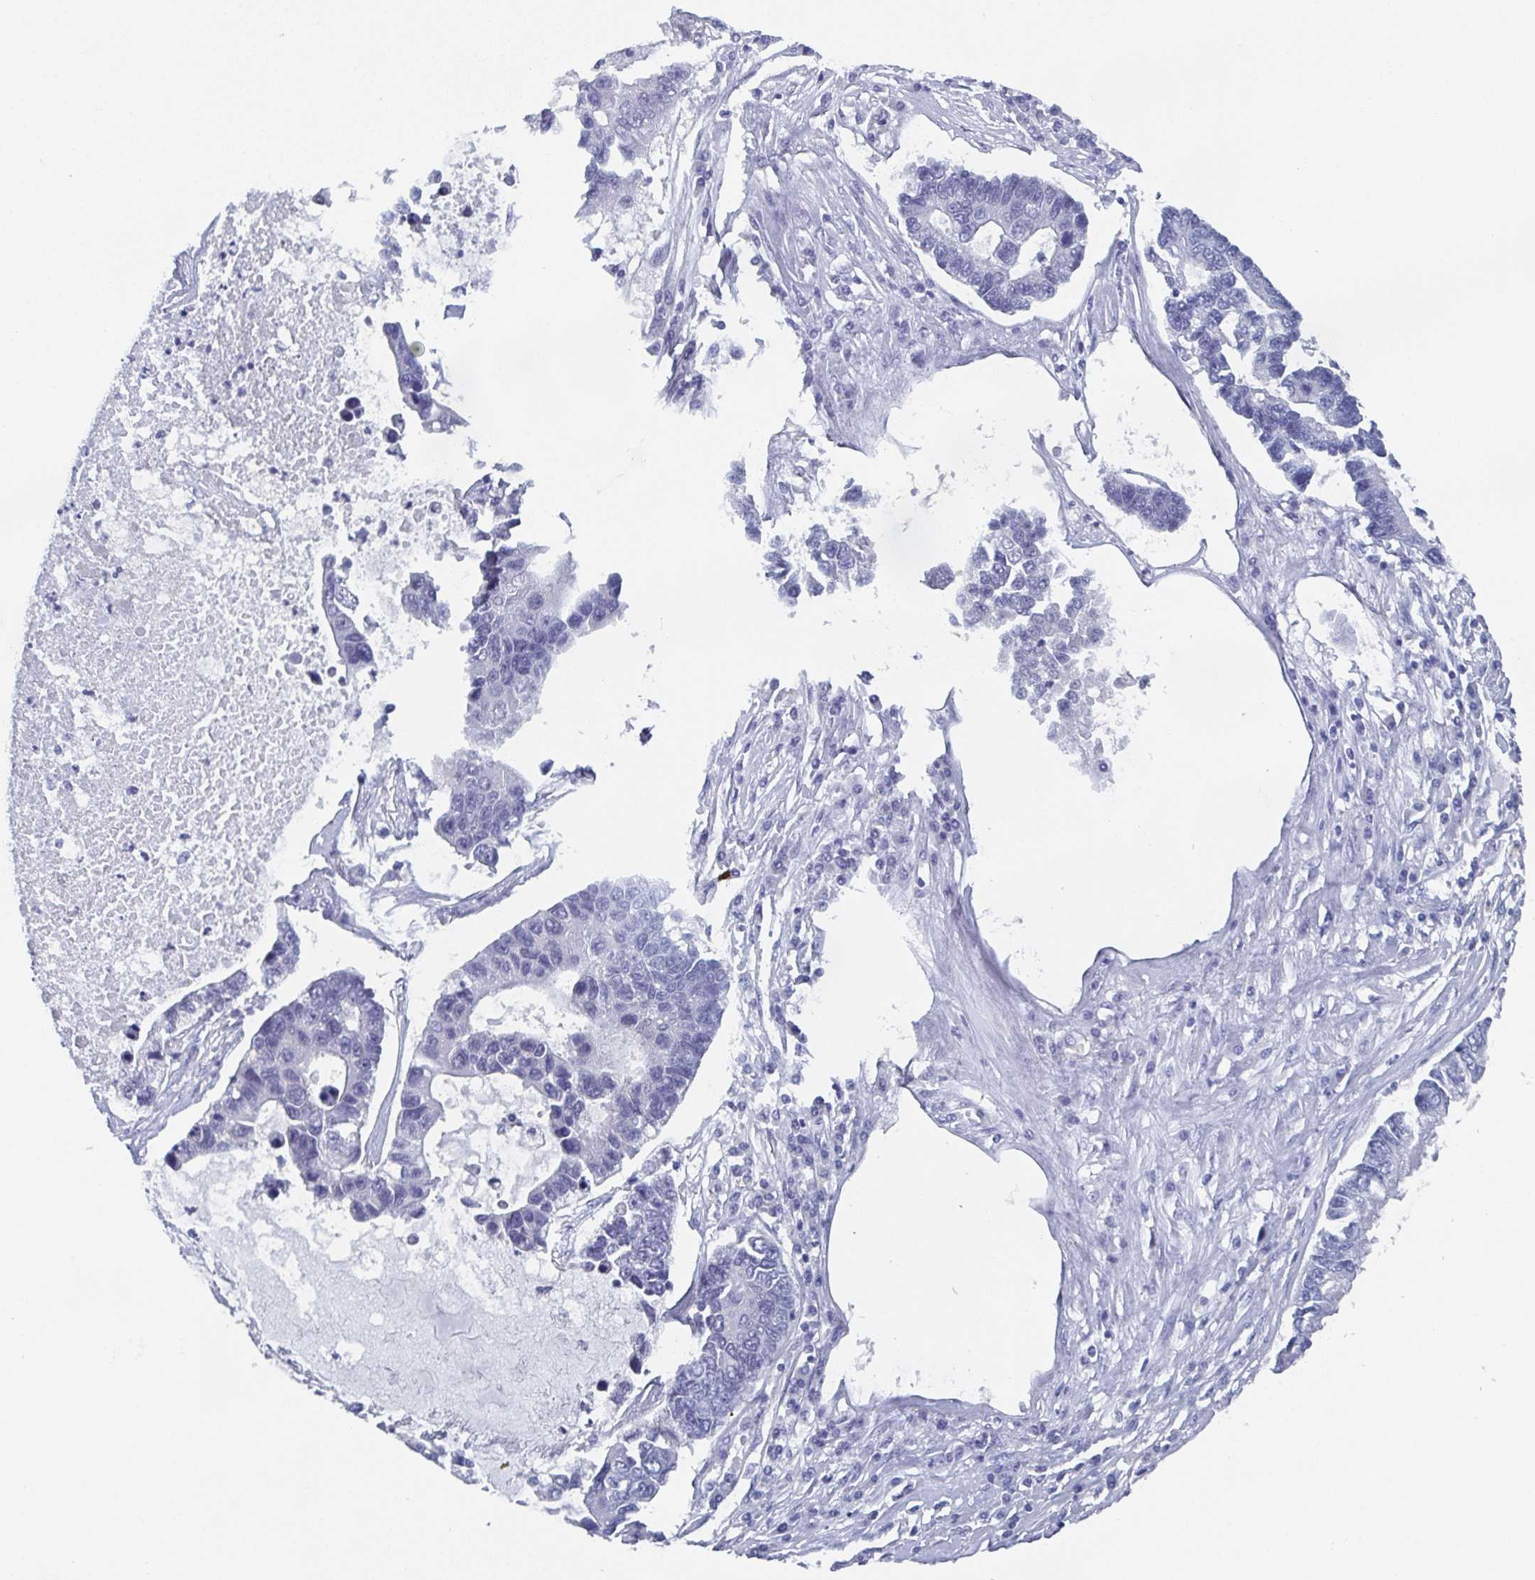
{"staining": {"intensity": "negative", "quantity": "none", "location": "none"}, "tissue": "lung cancer", "cell_type": "Tumor cells", "image_type": "cancer", "snomed": [{"axis": "morphology", "description": "Adenocarcinoma, NOS"}, {"axis": "topography", "description": "Bronchus"}, {"axis": "topography", "description": "Lung"}], "caption": "The IHC histopathology image has no significant staining in tumor cells of lung adenocarcinoma tissue.", "gene": "DYDC2", "patient": {"sex": "female", "age": 51}}